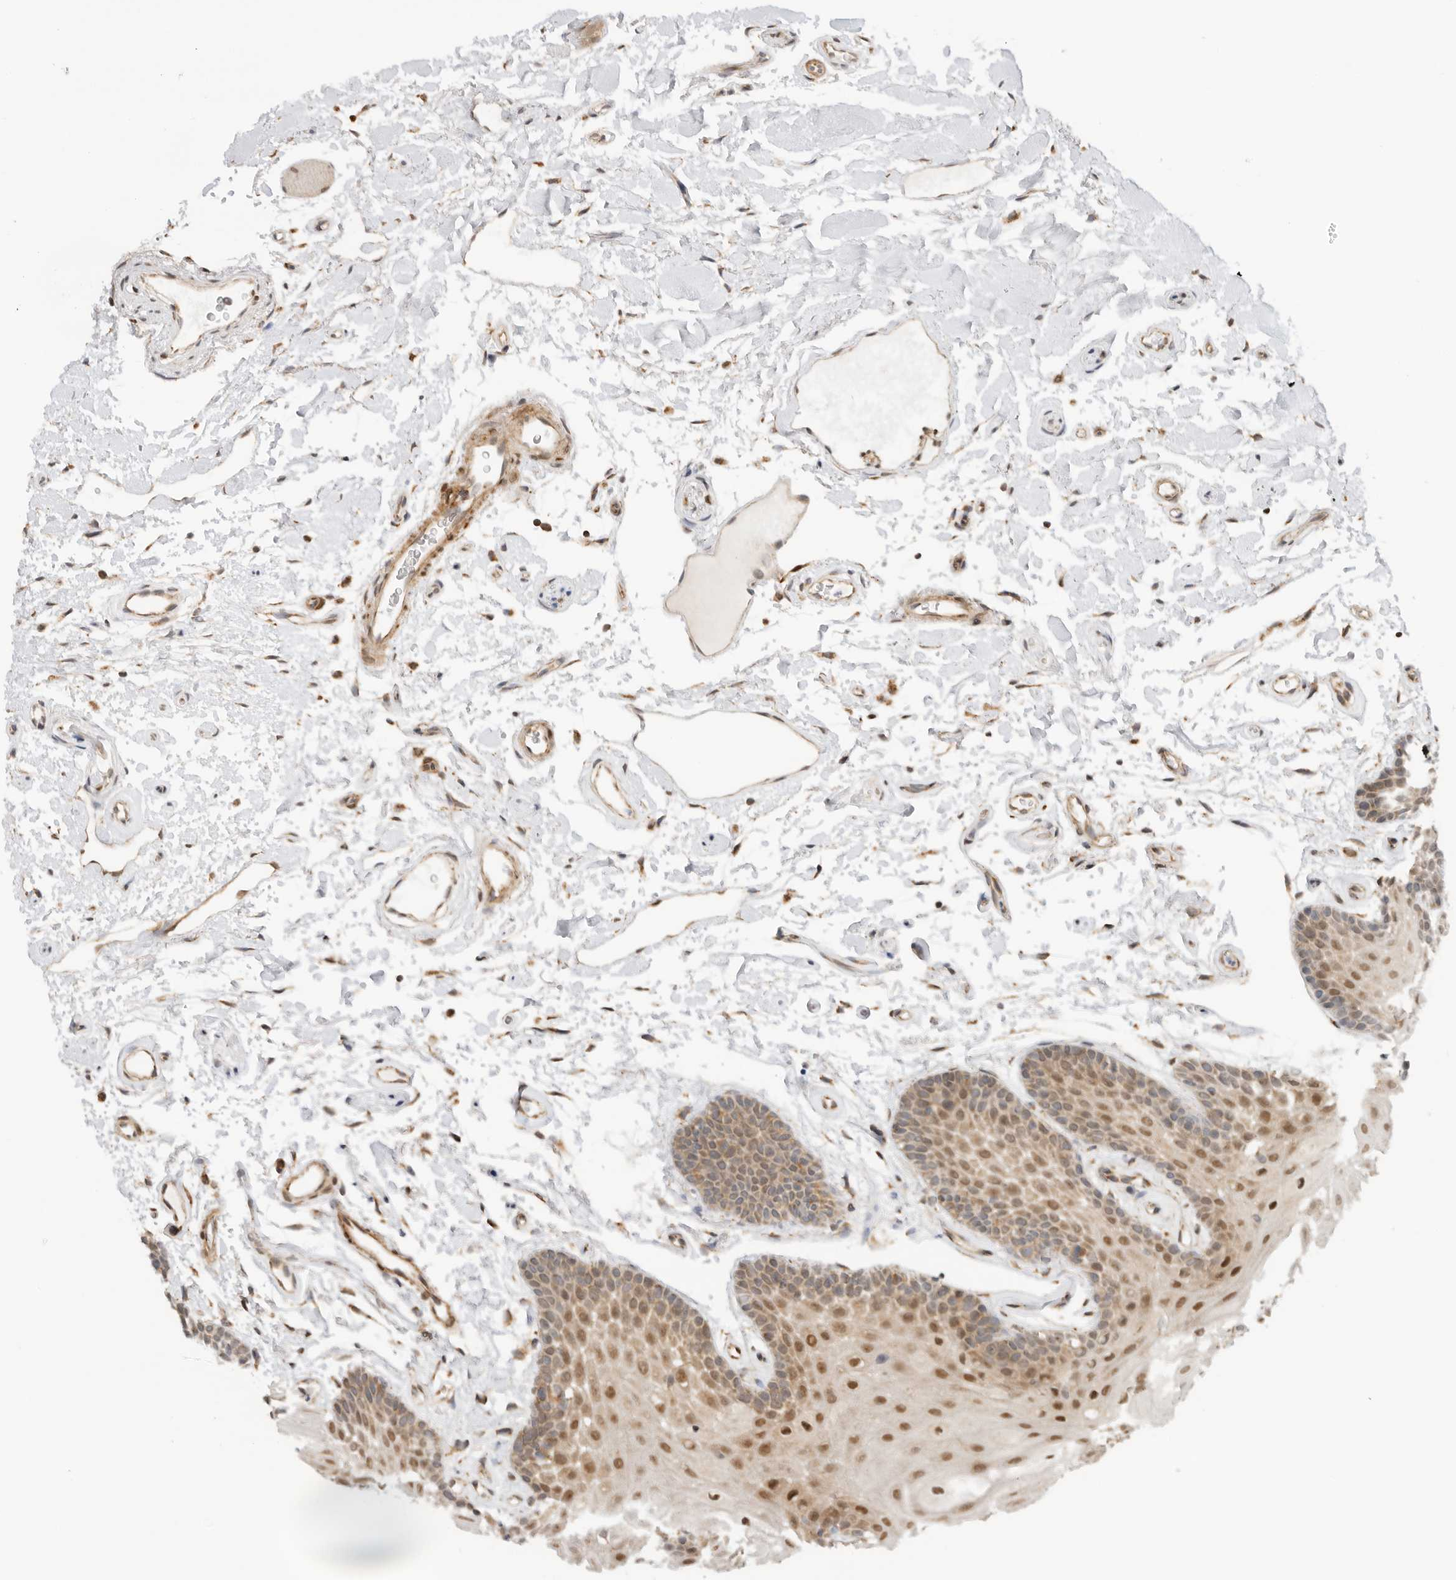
{"staining": {"intensity": "strong", "quantity": "<25%", "location": "cytoplasmic/membranous,nuclear"}, "tissue": "oral mucosa", "cell_type": "Squamous epithelial cells", "image_type": "normal", "snomed": [{"axis": "morphology", "description": "Normal tissue, NOS"}, {"axis": "topography", "description": "Oral tissue"}], "caption": "Brown immunohistochemical staining in normal human oral mucosa displays strong cytoplasmic/membranous,nuclear expression in approximately <25% of squamous epithelial cells.", "gene": "DCAF8", "patient": {"sex": "male", "age": 62}}